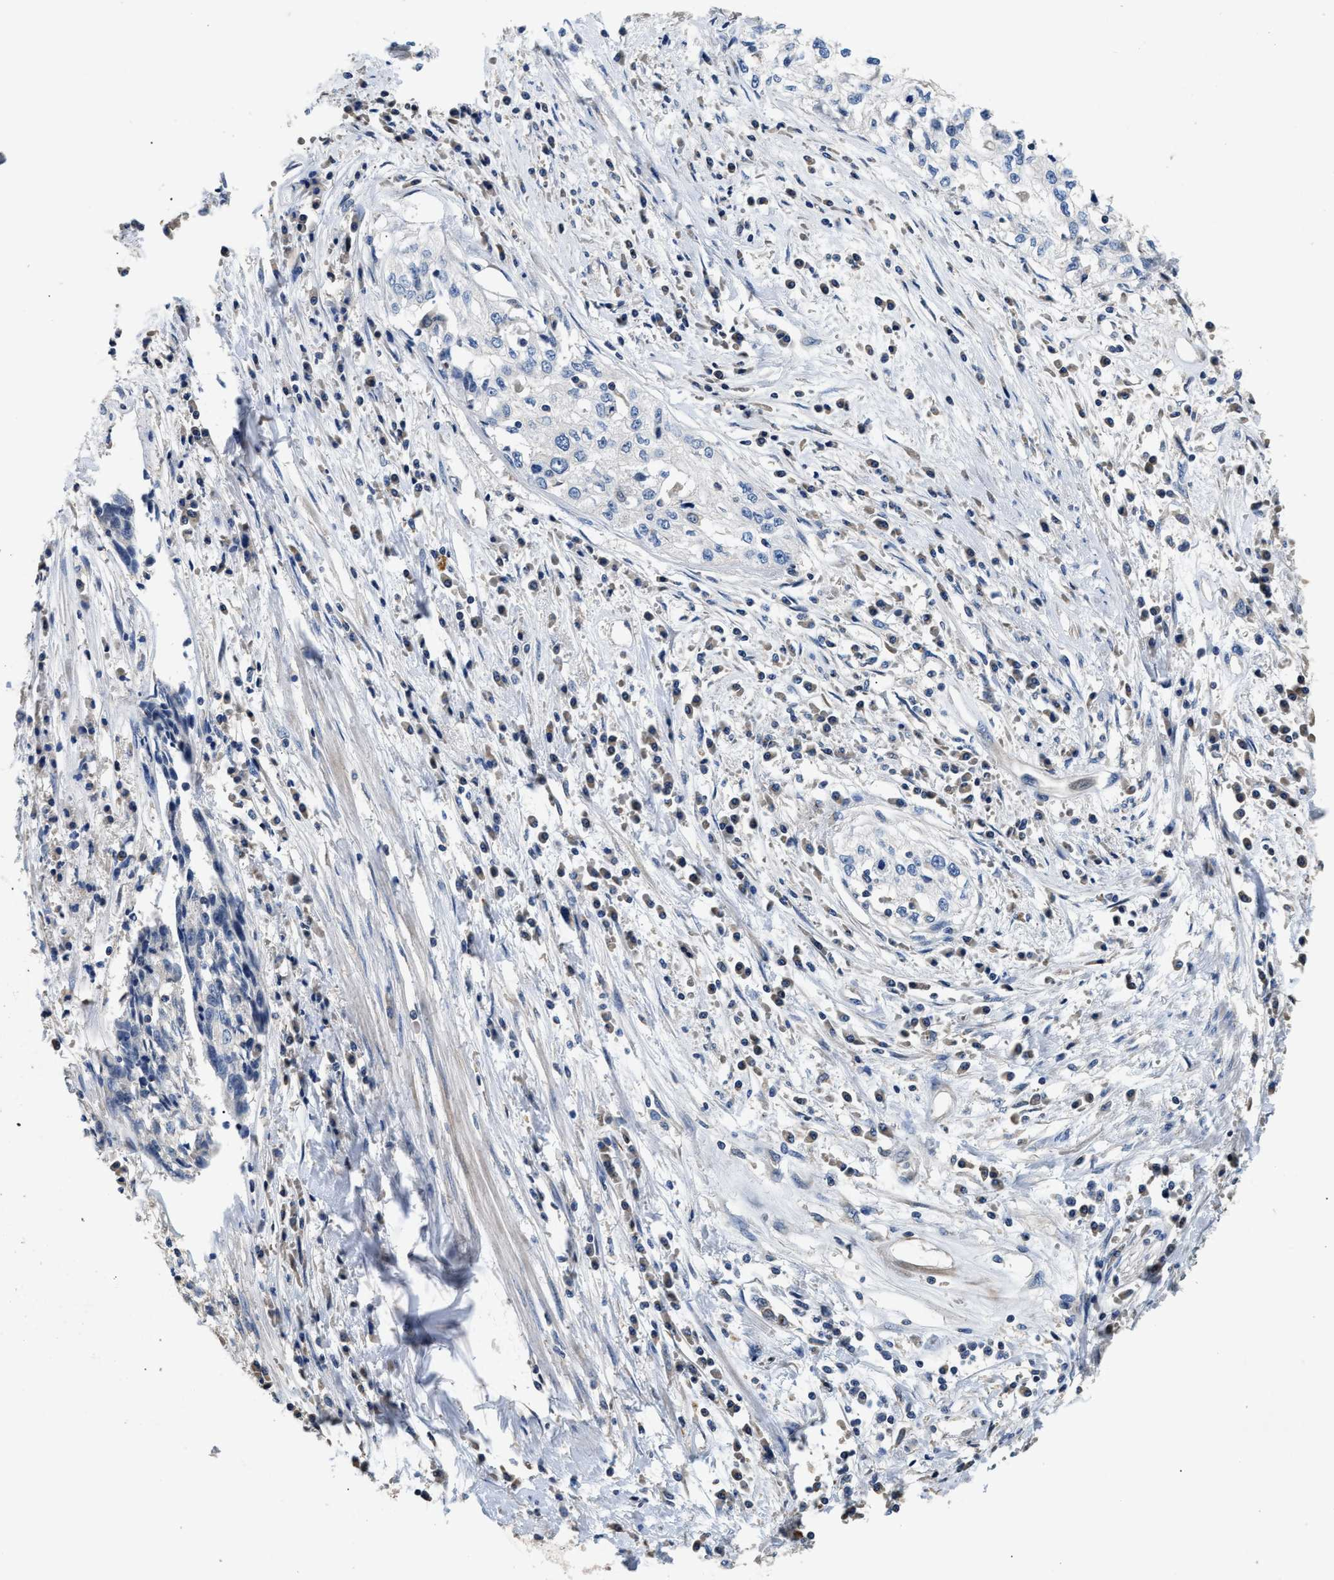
{"staining": {"intensity": "negative", "quantity": "none", "location": "none"}, "tissue": "cervical cancer", "cell_type": "Tumor cells", "image_type": "cancer", "snomed": [{"axis": "morphology", "description": "Squamous cell carcinoma, NOS"}, {"axis": "topography", "description": "Cervix"}], "caption": "This image is of squamous cell carcinoma (cervical) stained with immunohistochemistry to label a protein in brown with the nuclei are counter-stained blue. There is no staining in tumor cells.", "gene": "IL17RC", "patient": {"sex": "female", "age": 57}}